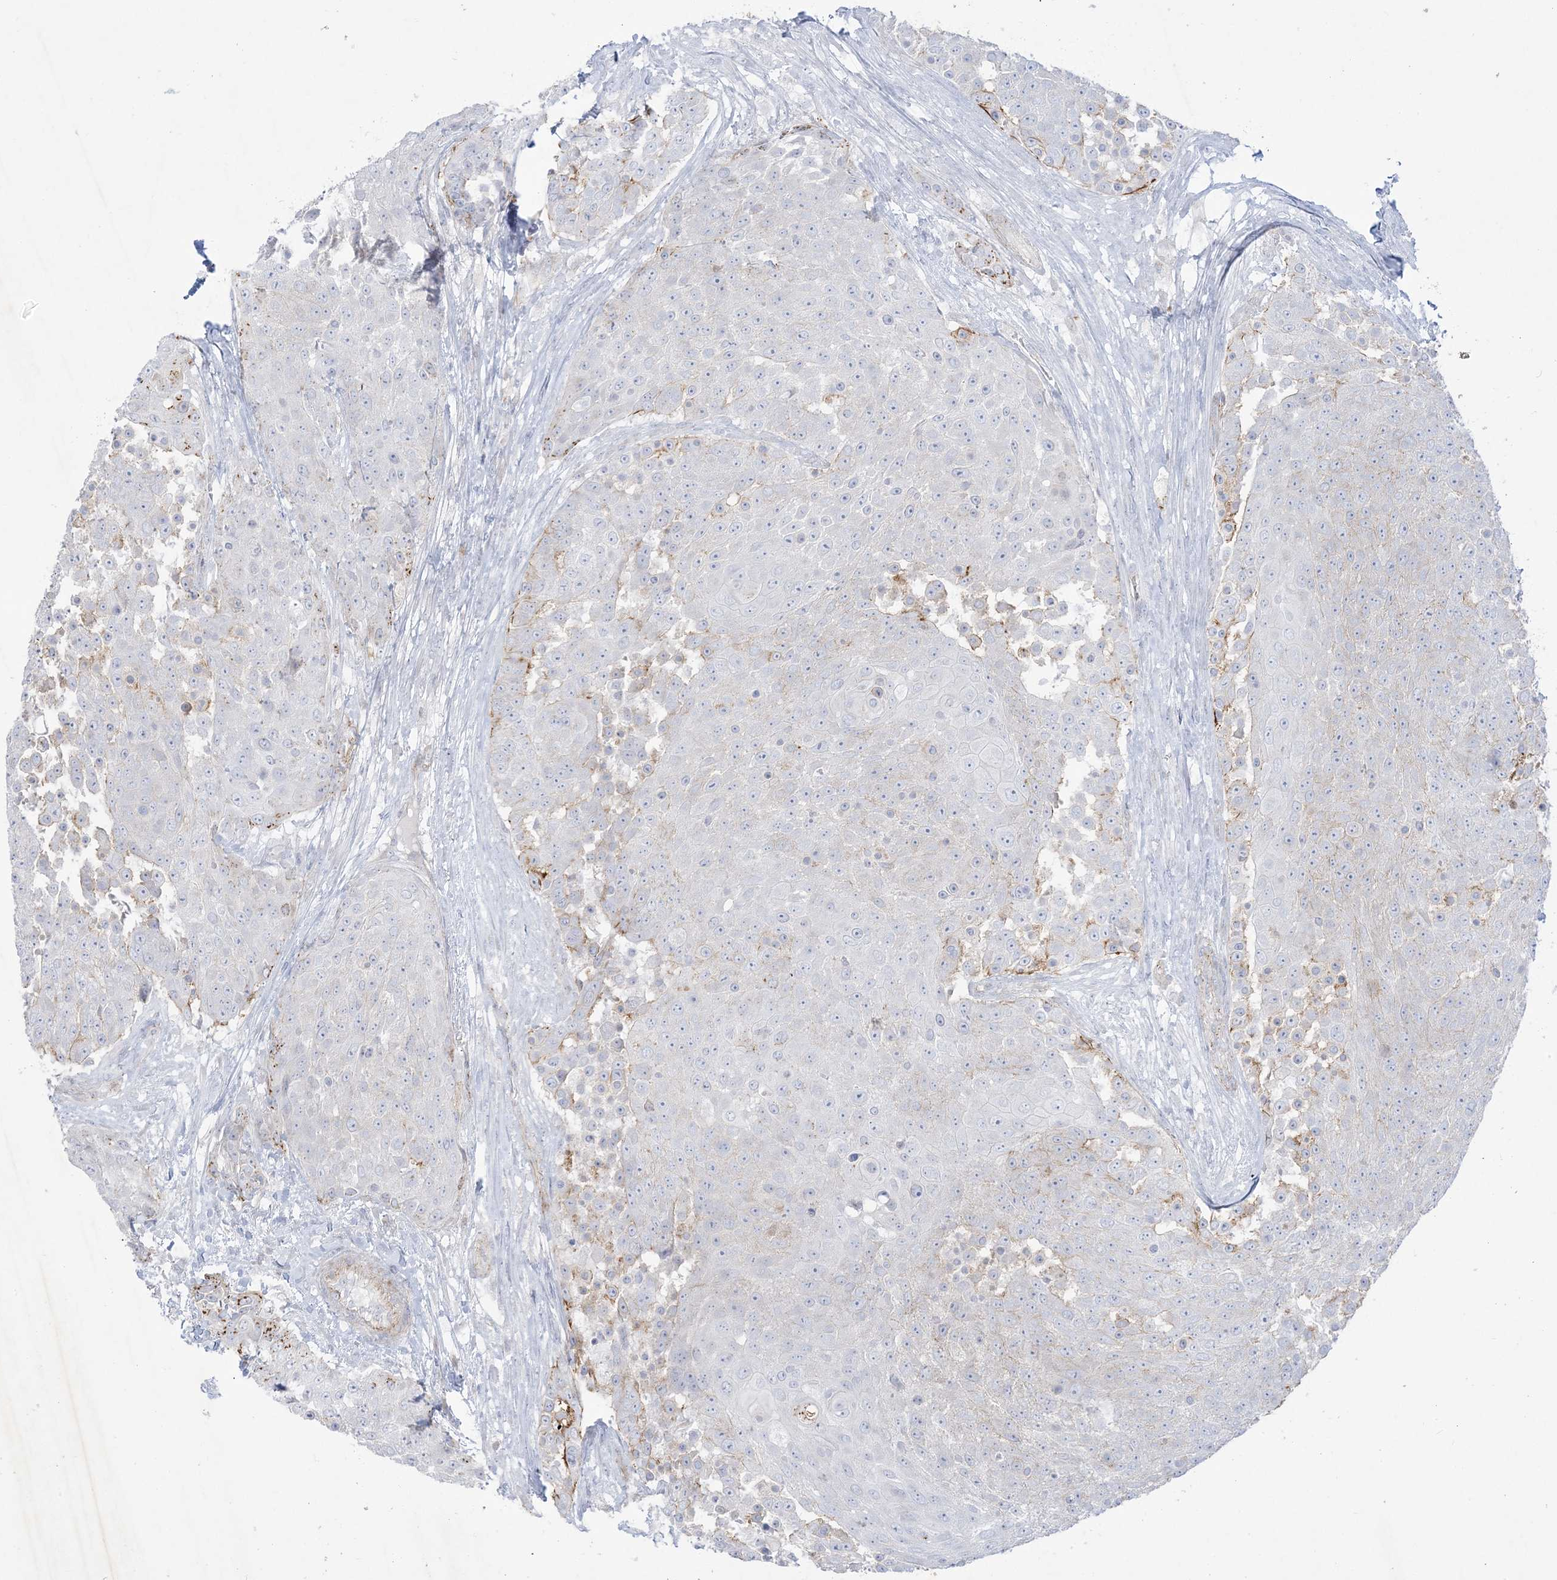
{"staining": {"intensity": "weak", "quantity": "<25%", "location": "cytoplasmic/membranous"}, "tissue": "urothelial cancer", "cell_type": "Tumor cells", "image_type": "cancer", "snomed": [{"axis": "morphology", "description": "Urothelial carcinoma, High grade"}, {"axis": "topography", "description": "Urinary bladder"}], "caption": "This is a photomicrograph of IHC staining of urothelial carcinoma (high-grade), which shows no positivity in tumor cells. Nuclei are stained in blue.", "gene": "B3GNT7", "patient": {"sex": "female", "age": 63}}